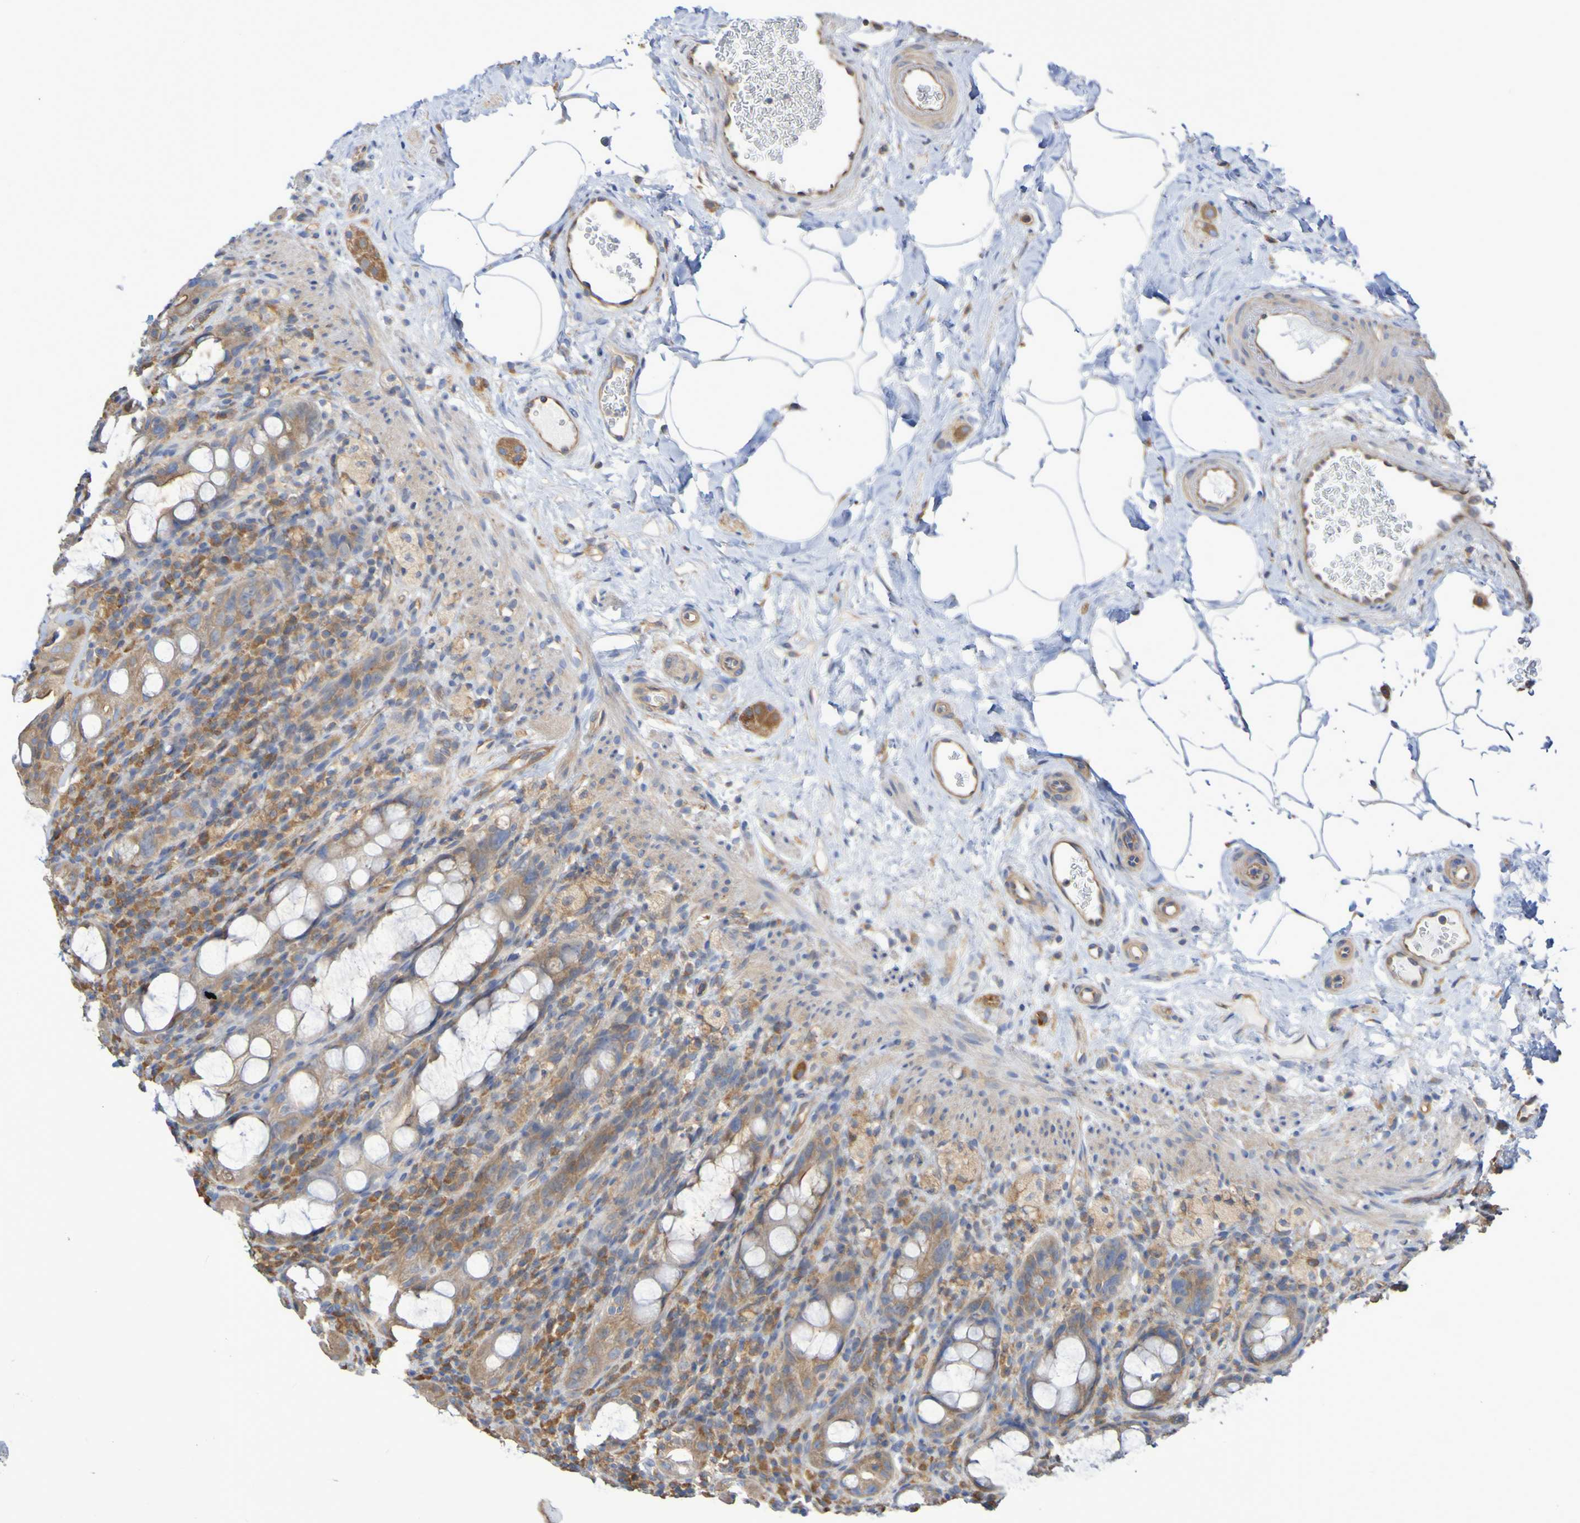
{"staining": {"intensity": "moderate", "quantity": "25%-75%", "location": "cytoplasmic/membranous"}, "tissue": "rectum", "cell_type": "Glandular cells", "image_type": "normal", "snomed": [{"axis": "morphology", "description": "Normal tissue, NOS"}, {"axis": "topography", "description": "Rectum"}], "caption": "Brown immunohistochemical staining in unremarkable rectum reveals moderate cytoplasmic/membranous expression in about 25%-75% of glandular cells.", "gene": "SYNJ1", "patient": {"sex": "male", "age": 44}}